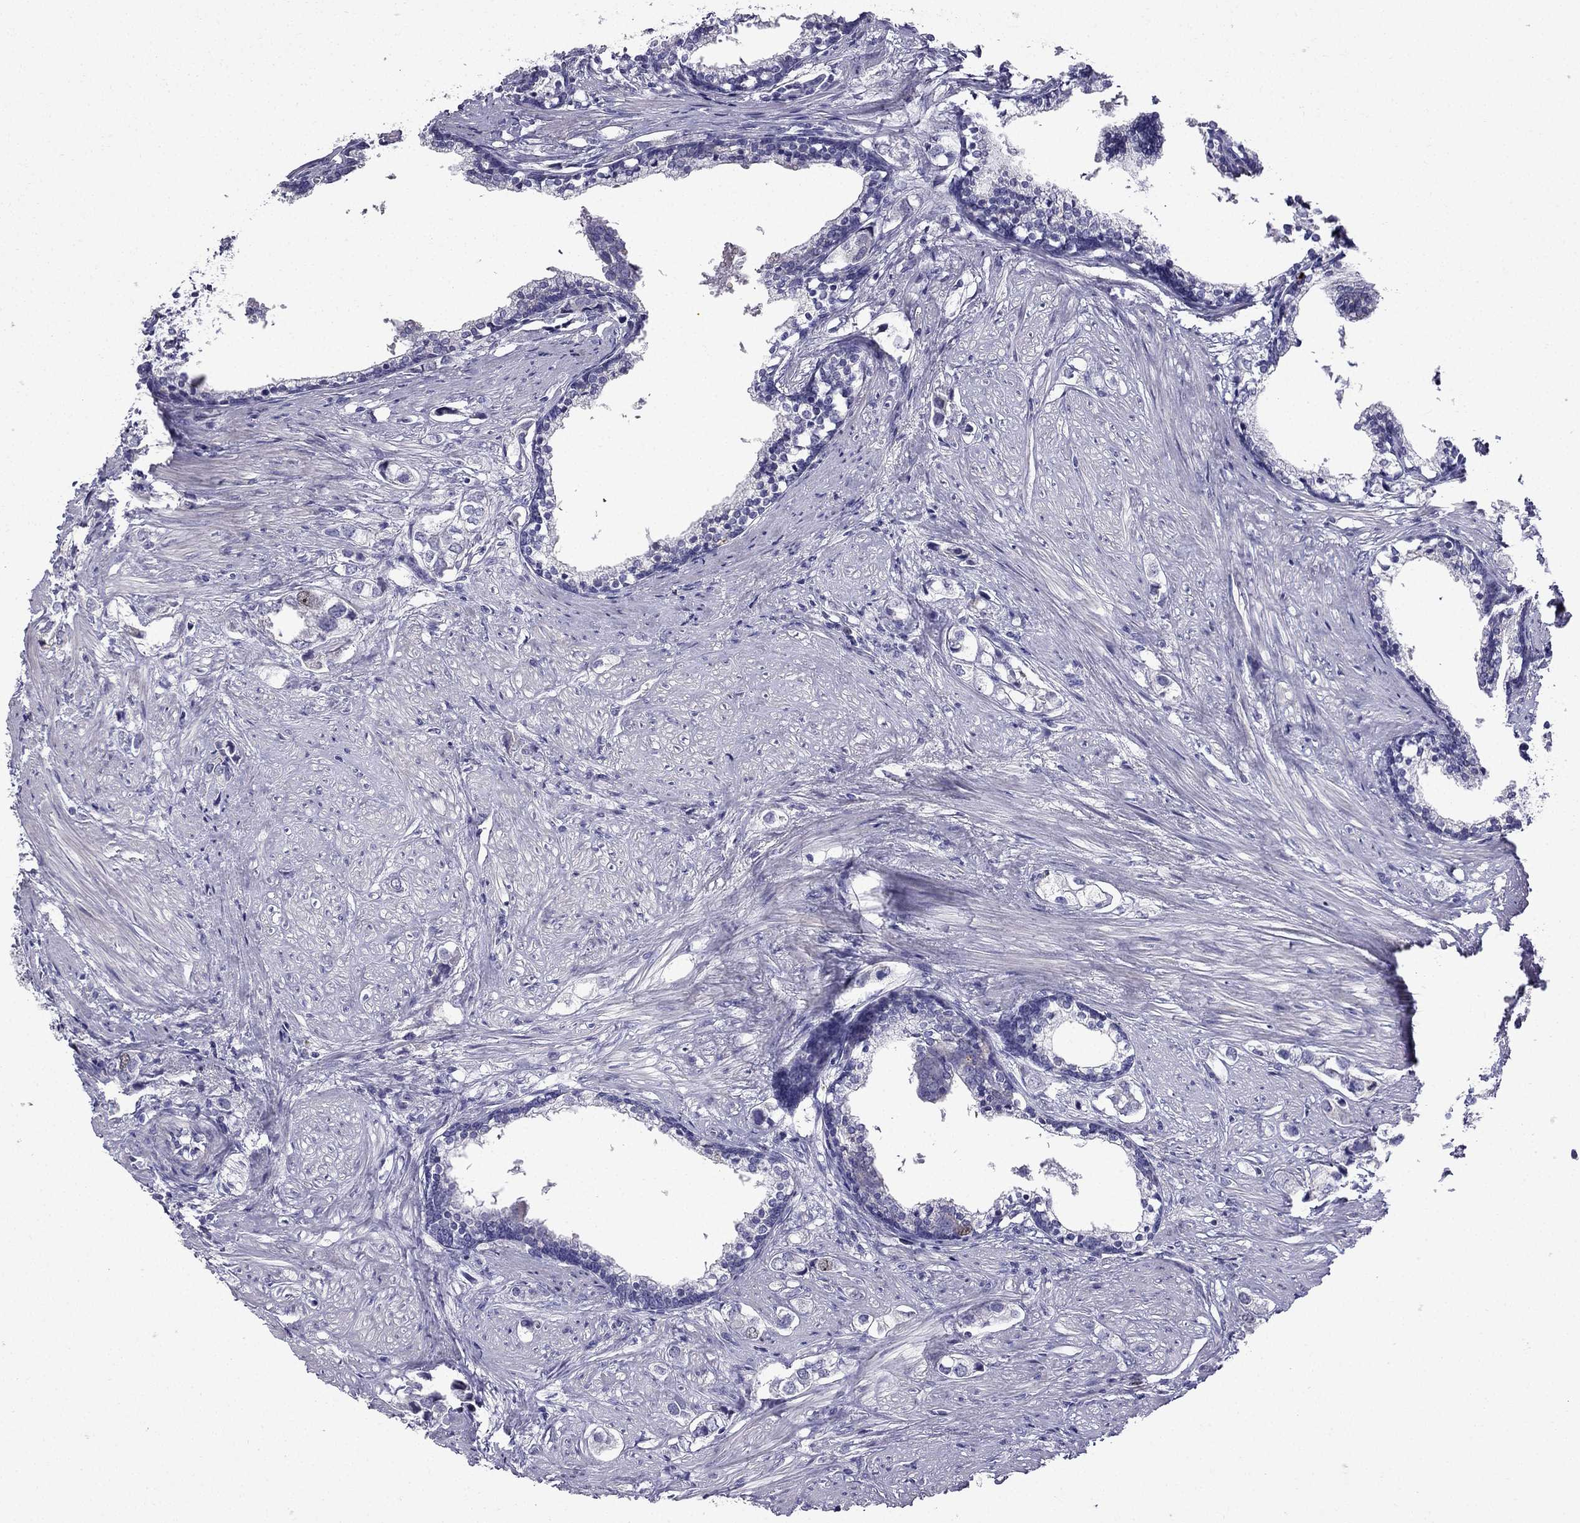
{"staining": {"intensity": "negative", "quantity": "none", "location": "none"}, "tissue": "prostate cancer", "cell_type": "Tumor cells", "image_type": "cancer", "snomed": [{"axis": "morphology", "description": "Adenocarcinoma, NOS"}, {"axis": "topography", "description": "Prostate and seminal vesicle, NOS"}], "caption": "Histopathology image shows no significant protein positivity in tumor cells of prostate adenocarcinoma.", "gene": "UHRF1", "patient": {"sex": "male", "age": 63}}